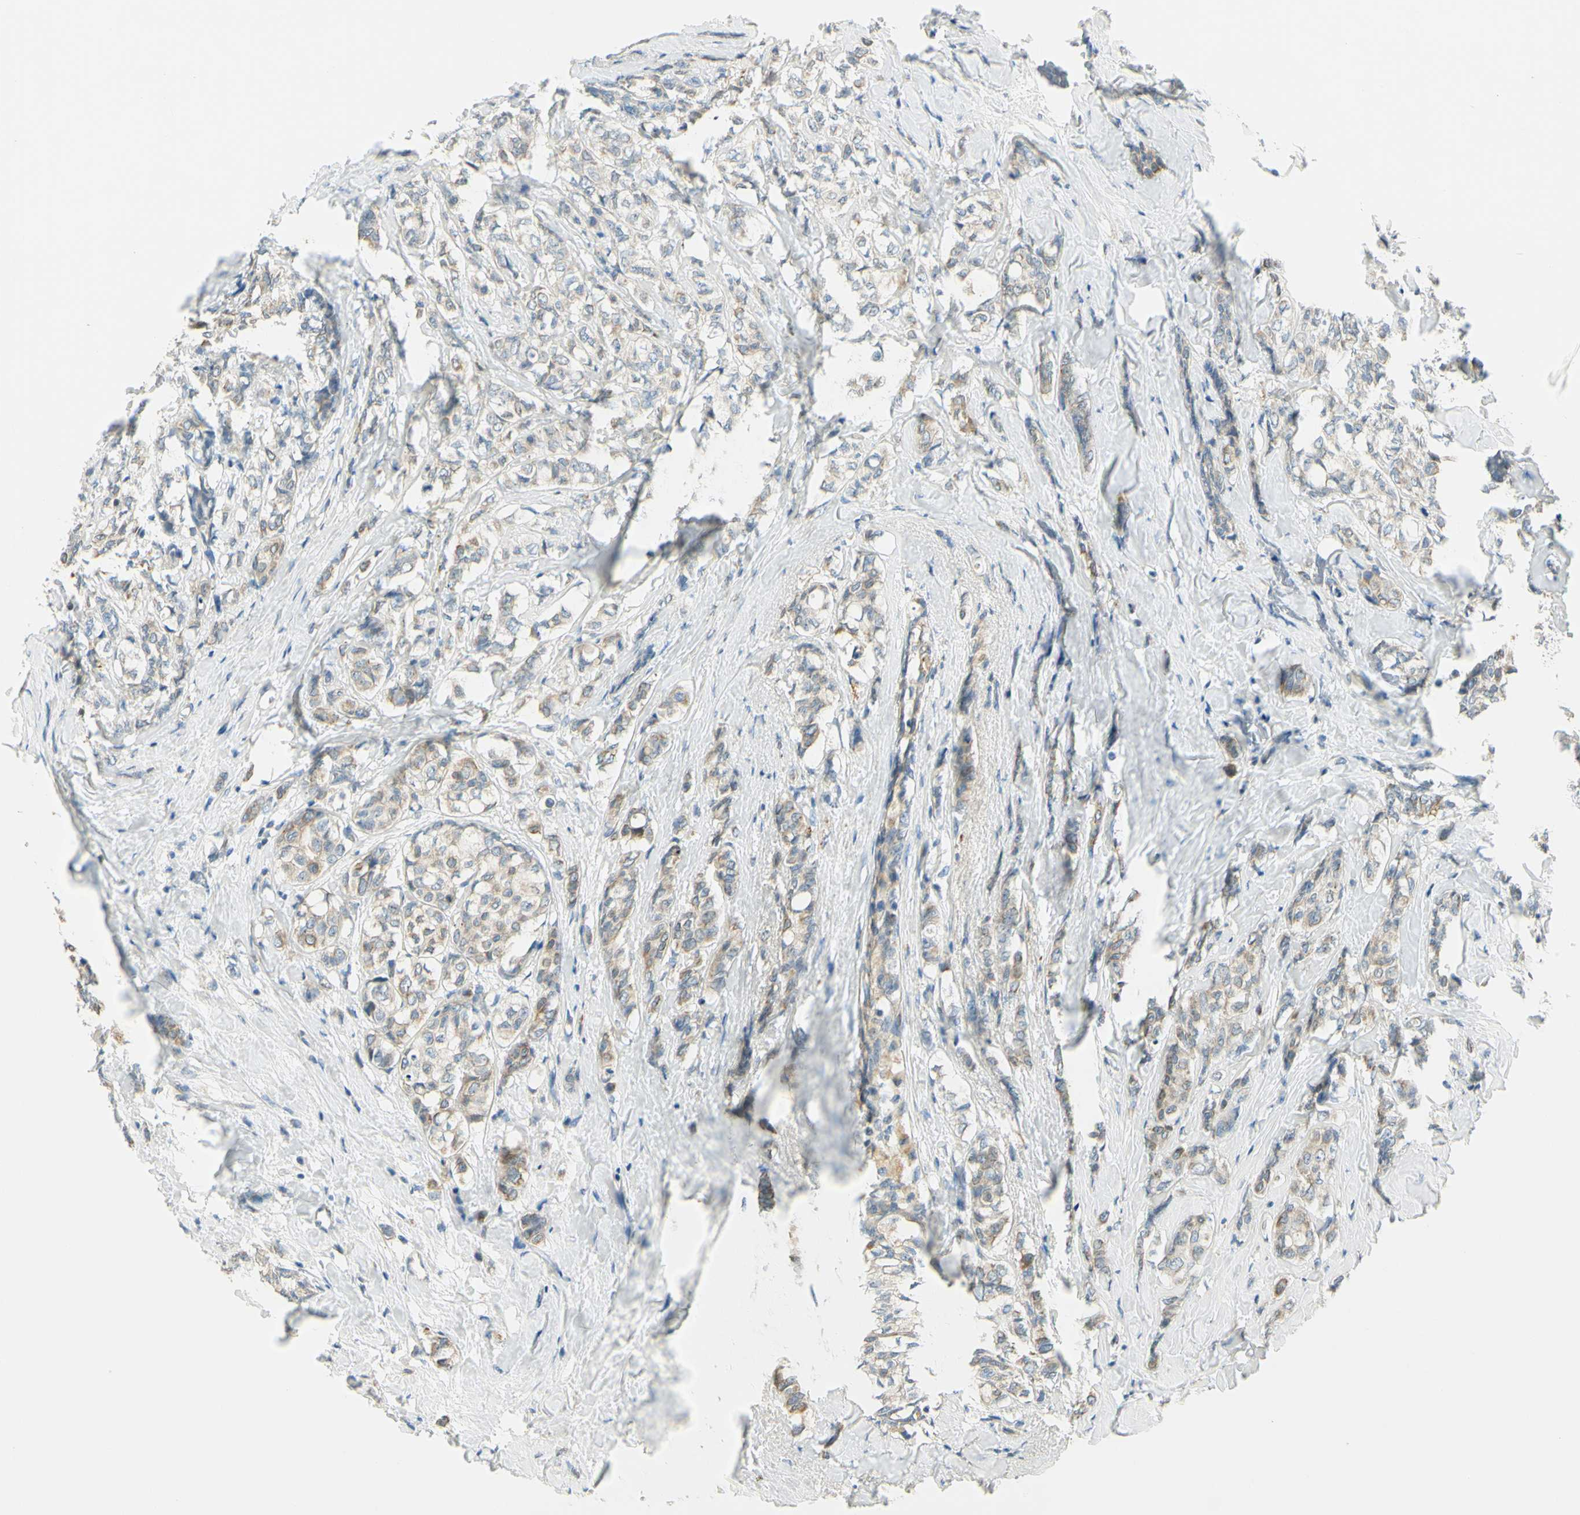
{"staining": {"intensity": "weak", "quantity": "<25%", "location": "cytoplasmic/membranous"}, "tissue": "breast cancer", "cell_type": "Tumor cells", "image_type": "cancer", "snomed": [{"axis": "morphology", "description": "Lobular carcinoma"}, {"axis": "topography", "description": "Breast"}], "caption": "This is a image of IHC staining of breast cancer, which shows no positivity in tumor cells.", "gene": "LAMA3", "patient": {"sex": "female", "age": 60}}